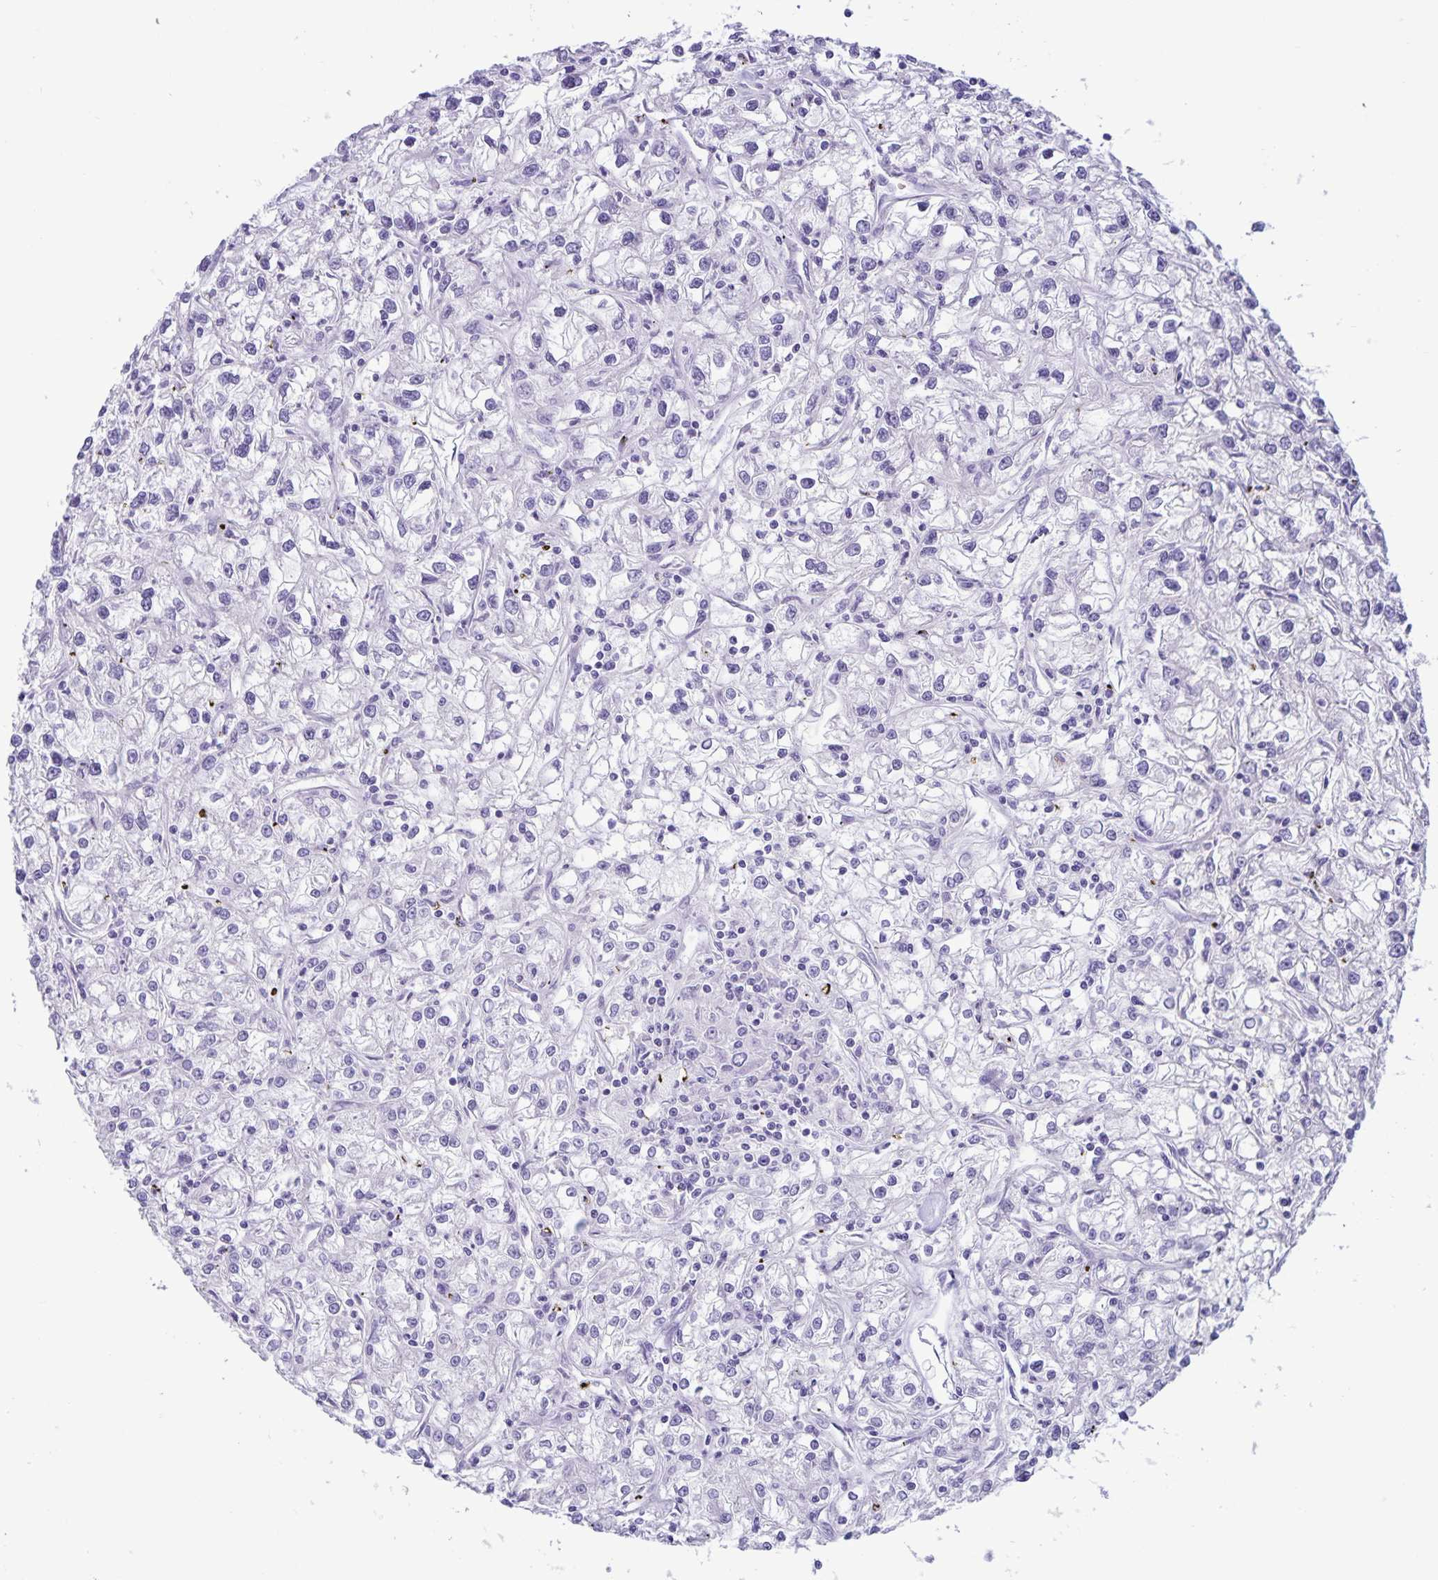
{"staining": {"intensity": "negative", "quantity": "none", "location": "none"}, "tissue": "renal cancer", "cell_type": "Tumor cells", "image_type": "cancer", "snomed": [{"axis": "morphology", "description": "Adenocarcinoma, NOS"}, {"axis": "topography", "description": "Kidney"}], "caption": "Photomicrograph shows no protein staining in tumor cells of renal cancer tissue. (DAB IHC with hematoxylin counter stain).", "gene": "IBTK", "patient": {"sex": "female", "age": 59}}